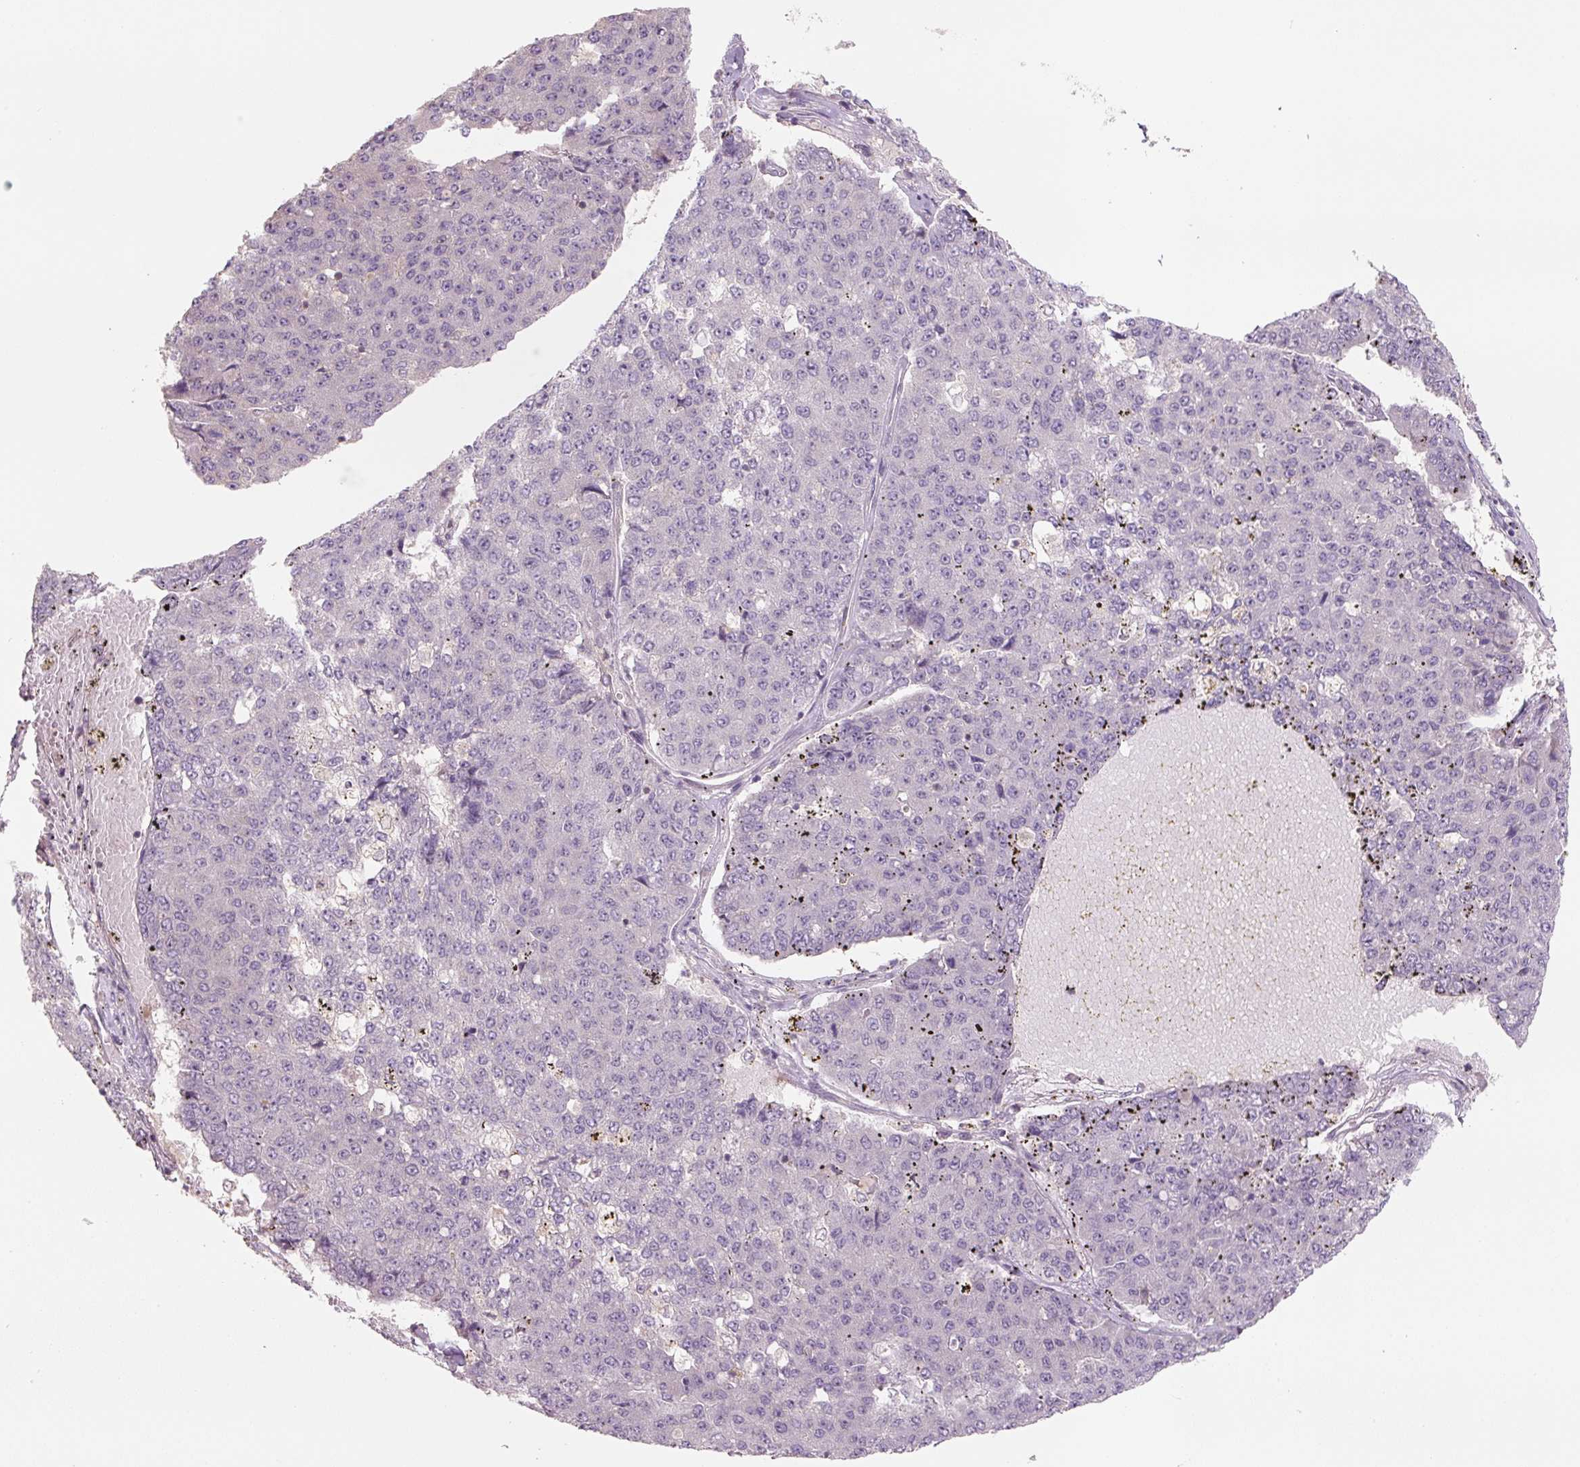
{"staining": {"intensity": "negative", "quantity": "none", "location": "none"}, "tissue": "pancreatic cancer", "cell_type": "Tumor cells", "image_type": "cancer", "snomed": [{"axis": "morphology", "description": "Adenocarcinoma, NOS"}, {"axis": "topography", "description": "Pancreas"}], "caption": "Pancreatic cancer (adenocarcinoma) stained for a protein using IHC exhibits no staining tumor cells.", "gene": "C2orf73", "patient": {"sex": "male", "age": 50}}